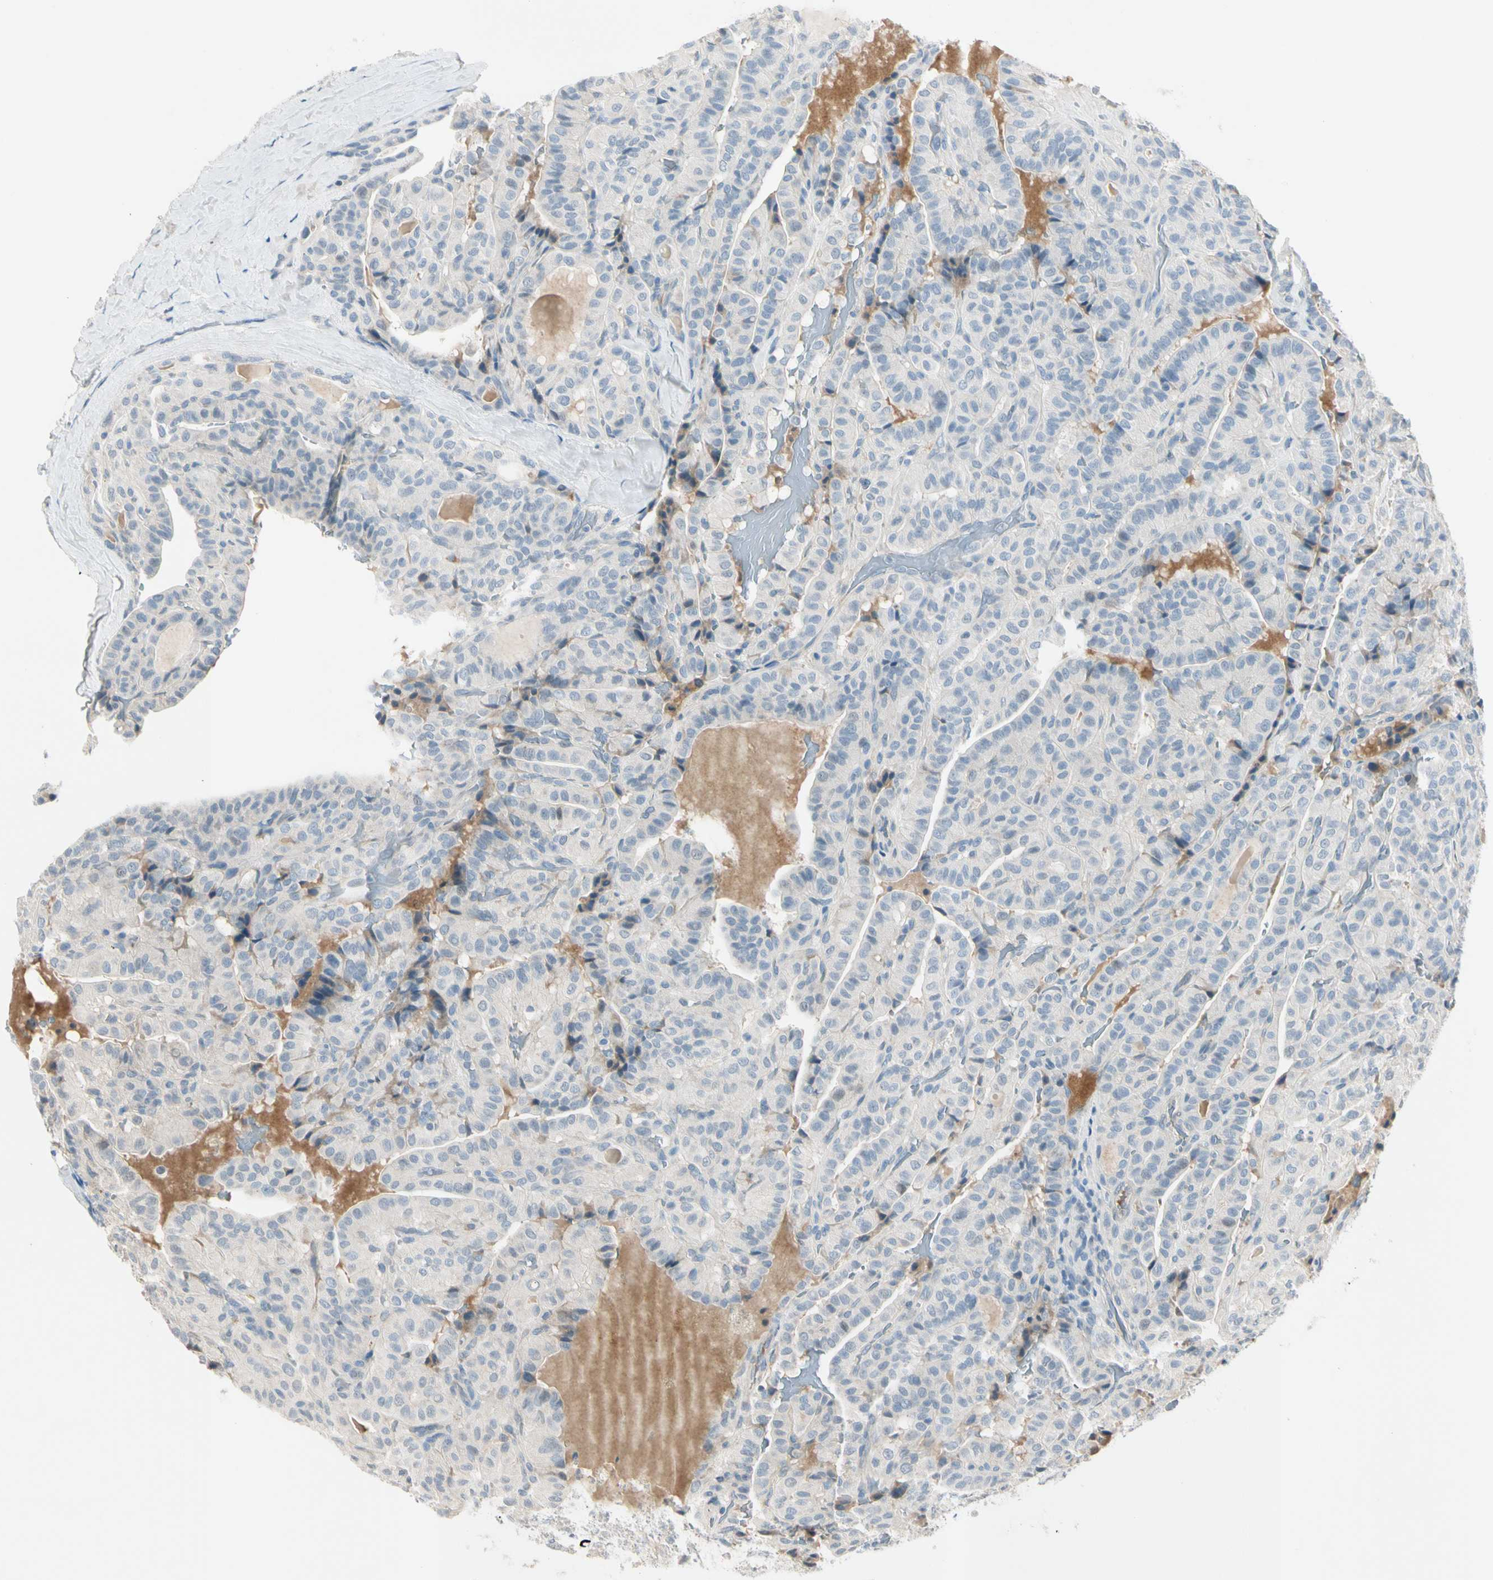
{"staining": {"intensity": "negative", "quantity": "none", "location": "none"}, "tissue": "thyroid cancer", "cell_type": "Tumor cells", "image_type": "cancer", "snomed": [{"axis": "morphology", "description": "Papillary adenocarcinoma, NOS"}, {"axis": "topography", "description": "Thyroid gland"}], "caption": "High power microscopy photomicrograph of an IHC image of papillary adenocarcinoma (thyroid), revealing no significant staining in tumor cells.", "gene": "SERPIND1", "patient": {"sex": "male", "age": 77}}